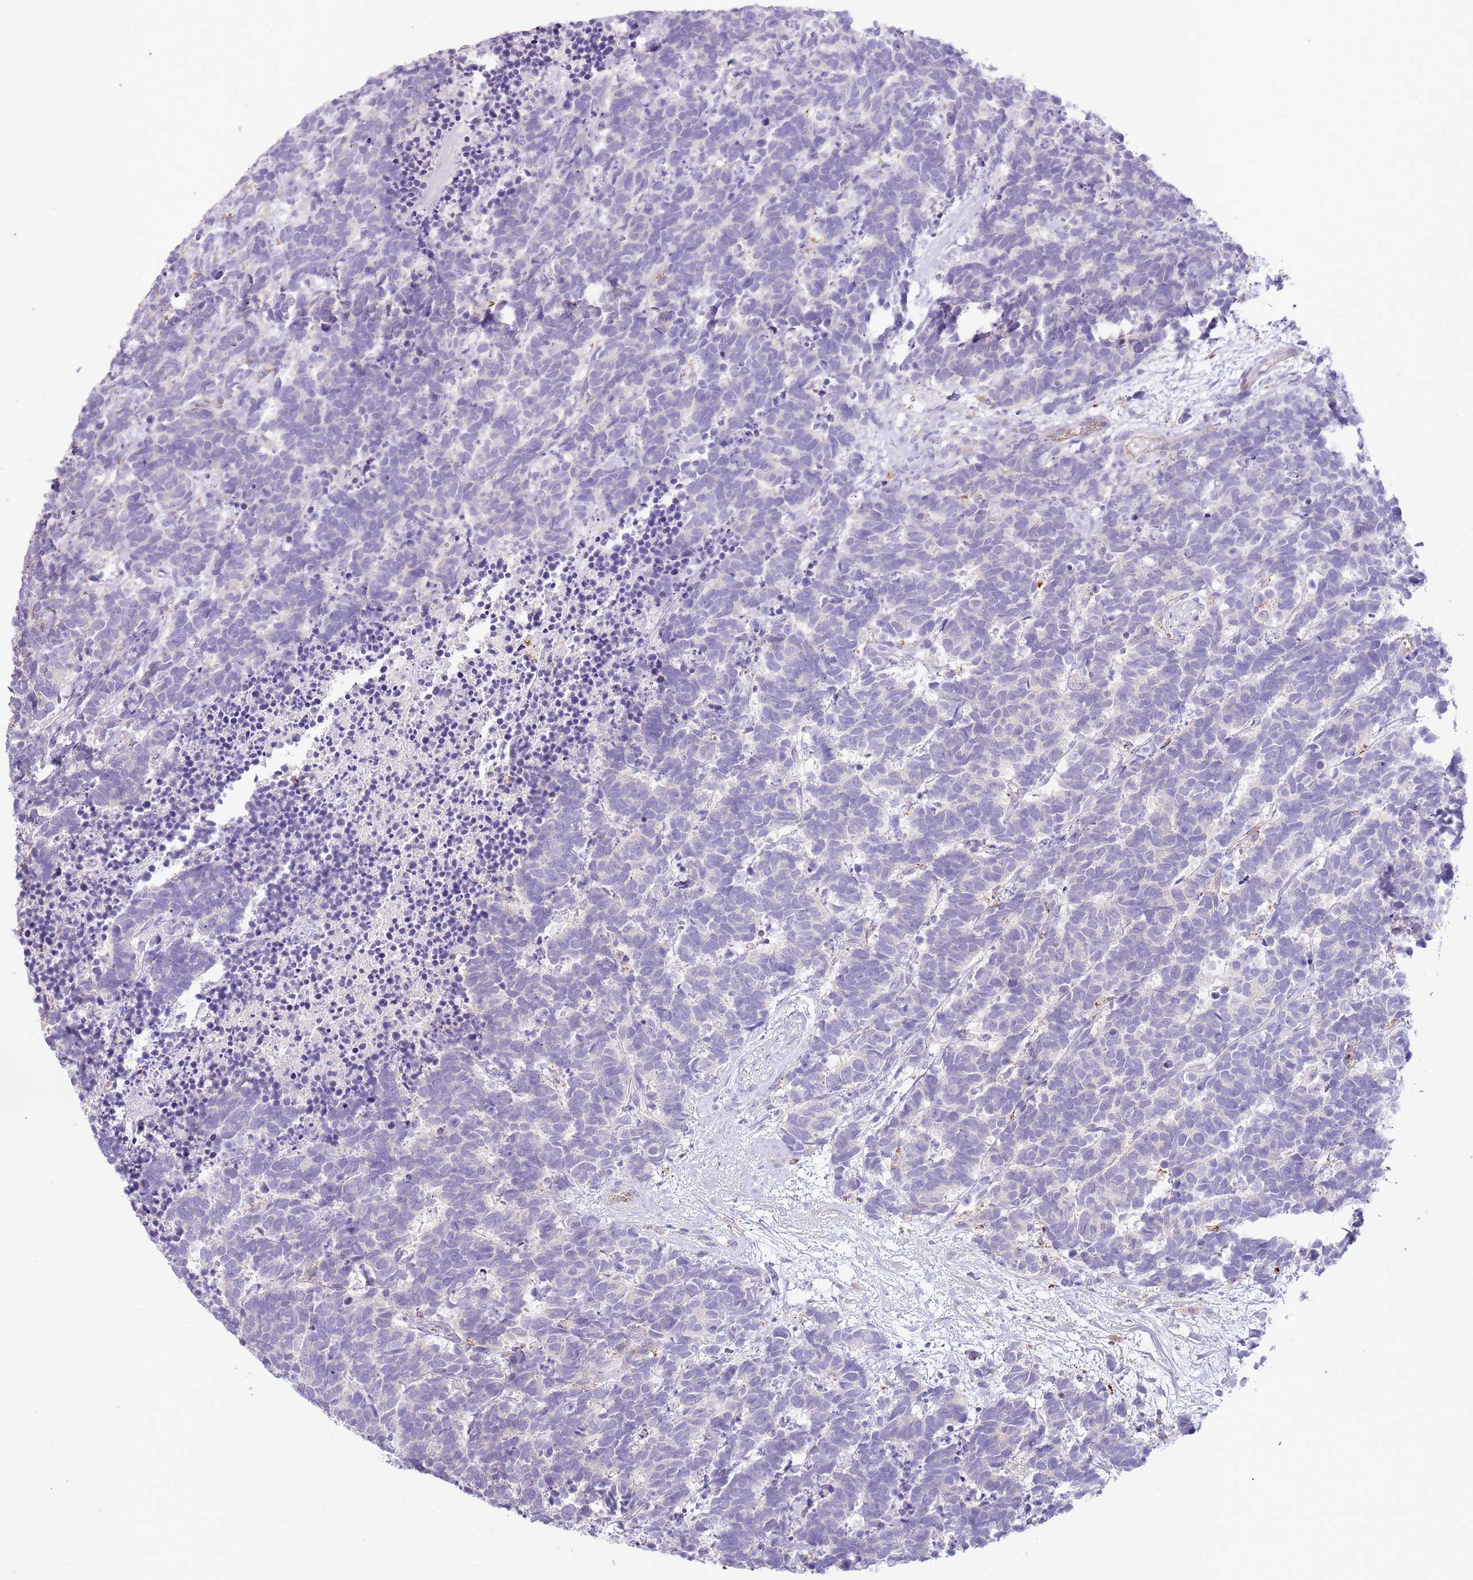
{"staining": {"intensity": "negative", "quantity": "none", "location": "none"}, "tissue": "carcinoid", "cell_type": "Tumor cells", "image_type": "cancer", "snomed": [{"axis": "morphology", "description": "Carcinoma, NOS"}, {"axis": "morphology", "description": "Carcinoid, malignant, NOS"}, {"axis": "topography", "description": "Prostate"}], "caption": "An image of carcinoma stained for a protein shows no brown staining in tumor cells.", "gene": "ABHD17A", "patient": {"sex": "male", "age": 57}}